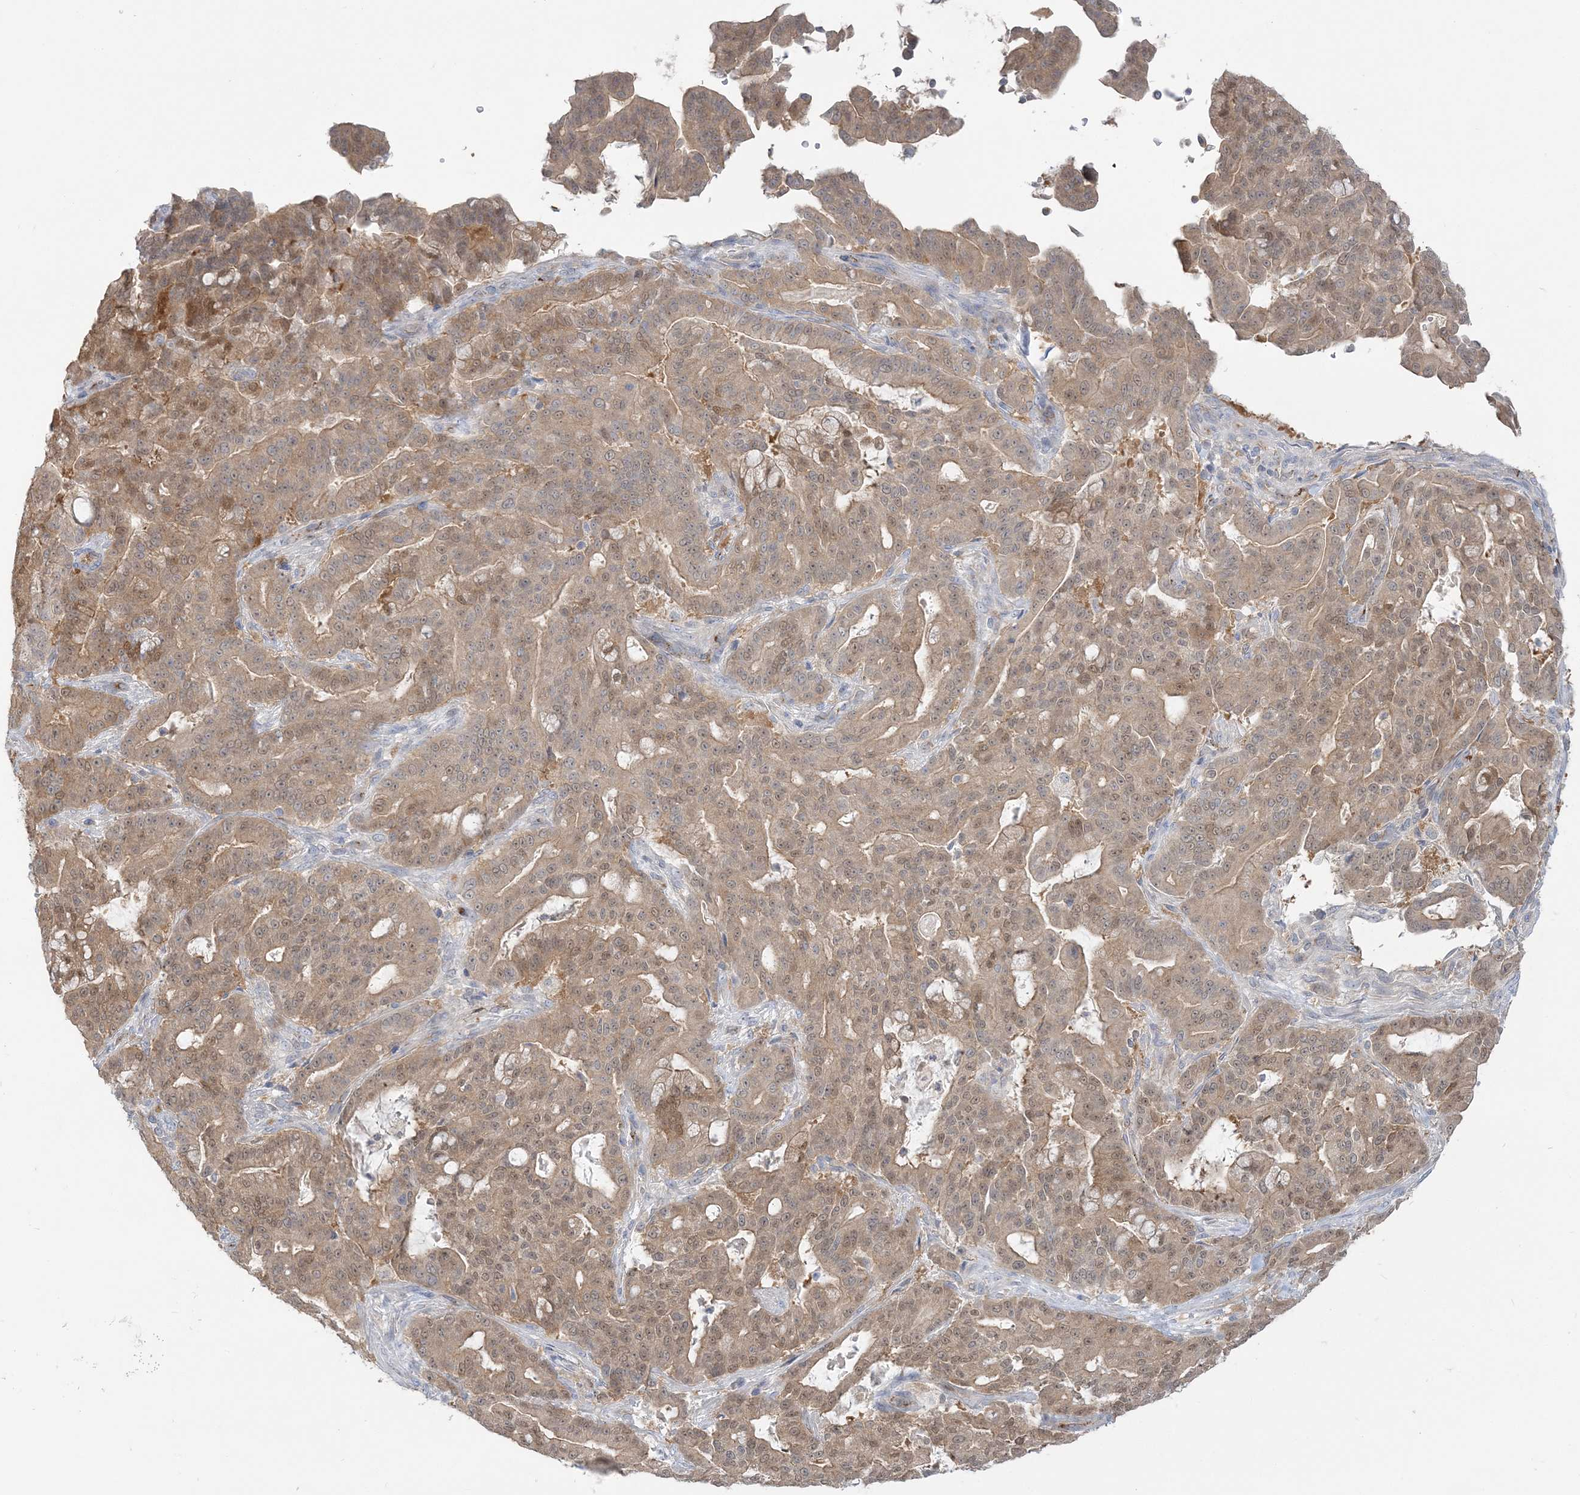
{"staining": {"intensity": "moderate", "quantity": ">75%", "location": "cytoplasmic/membranous,nuclear"}, "tissue": "pancreatic cancer", "cell_type": "Tumor cells", "image_type": "cancer", "snomed": [{"axis": "morphology", "description": "Adenocarcinoma, NOS"}, {"axis": "topography", "description": "Pancreas"}], "caption": "Immunohistochemistry of adenocarcinoma (pancreatic) shows medium levels of moderate cytoplasmic/membranous and nuclear expression in approximately >75% of tumor cells.", "gene": "INPP1", "patient": {"sex": "male", "age": 63}}